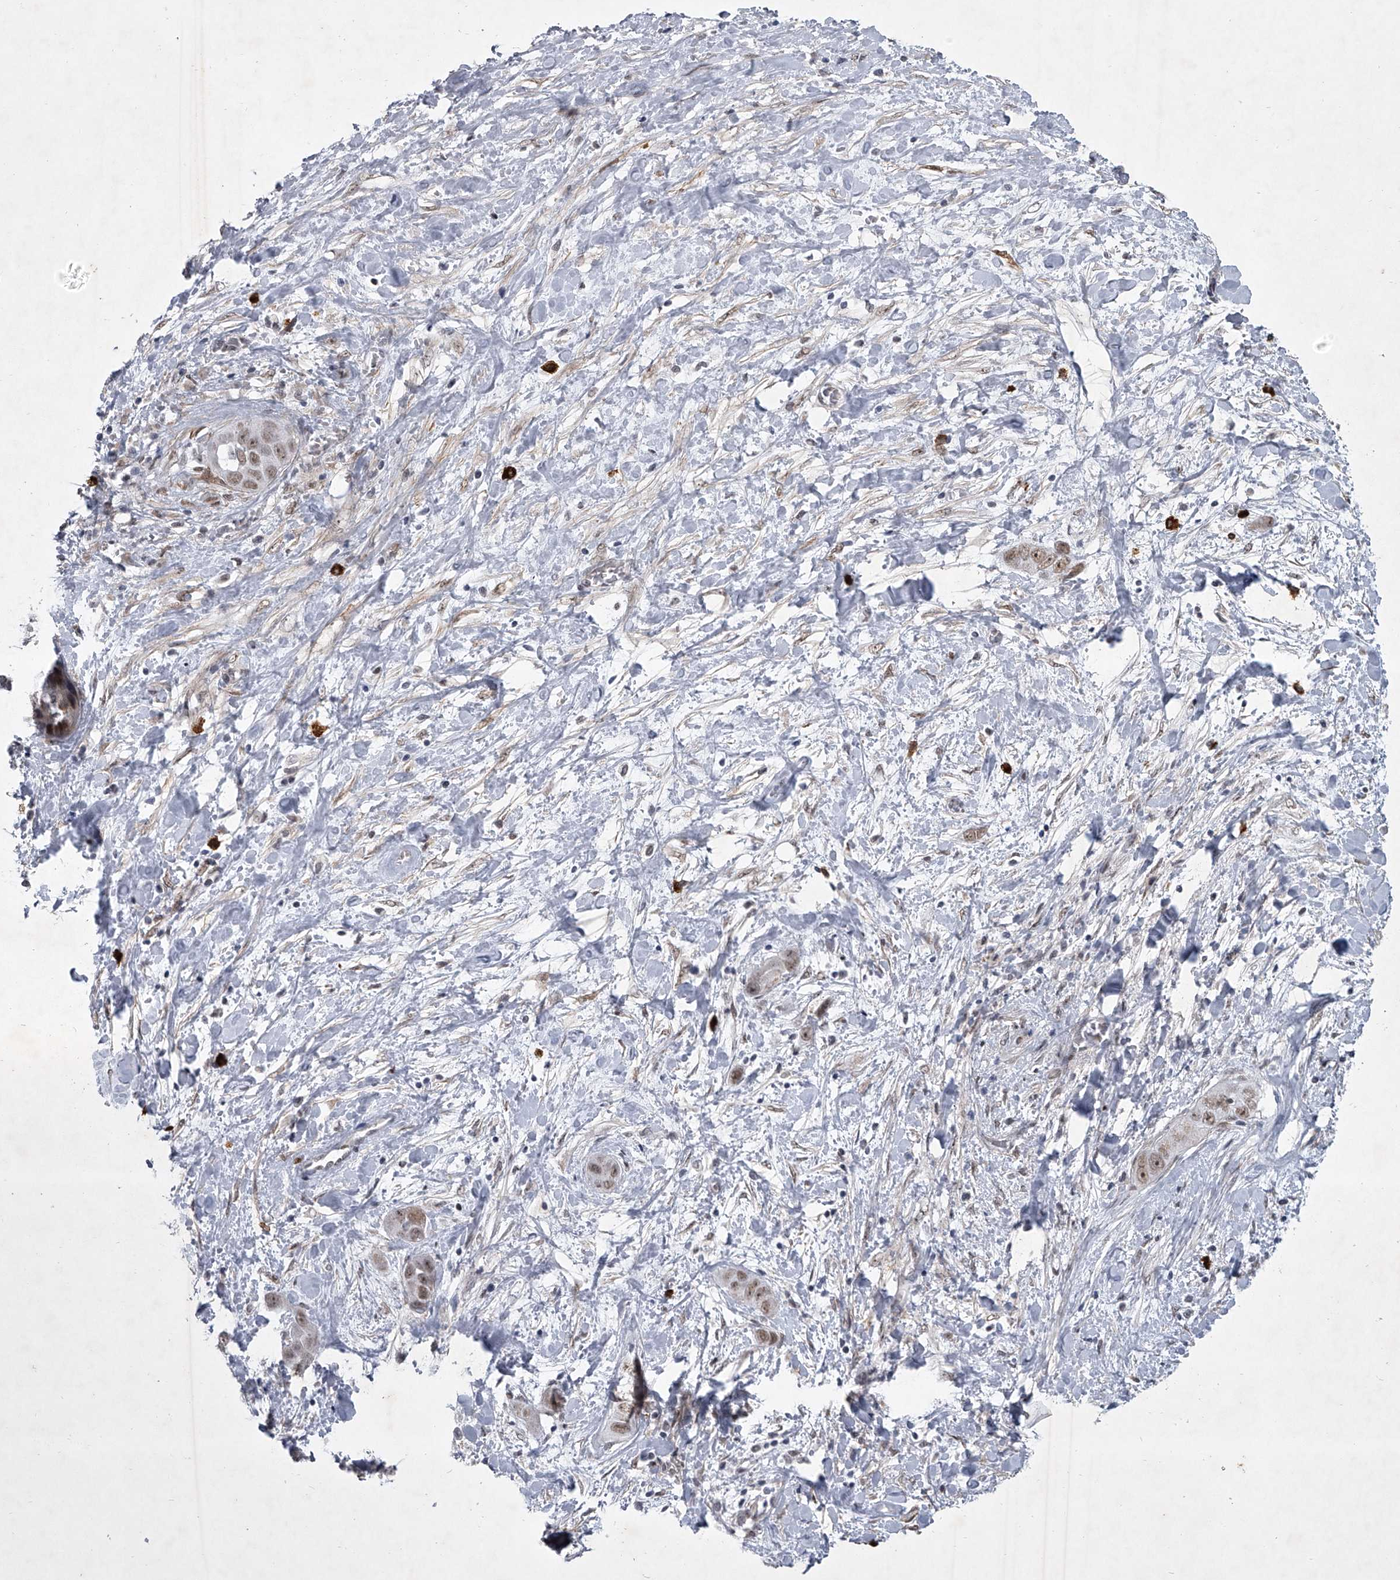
{"staining": {"intensity": "moderate", "quantity": ">75%", "location": "nuclear"}, "tissue": "liver cancer", "cell_type": "Tumor cells", "image_type": "cancer", "snomed": [{"axis": "morphology", "description": "Cholangiocarcinoma"}, {"axis": "topography", "description": "Liver"}], "caption": "Tumor cells reveal medium levels of moderate nuclear staining in approximately >75% of cells in human liver cholangiocarcinoma.", "gene": "MLLT1", "patient": {"sex": "female", "age": 52}}